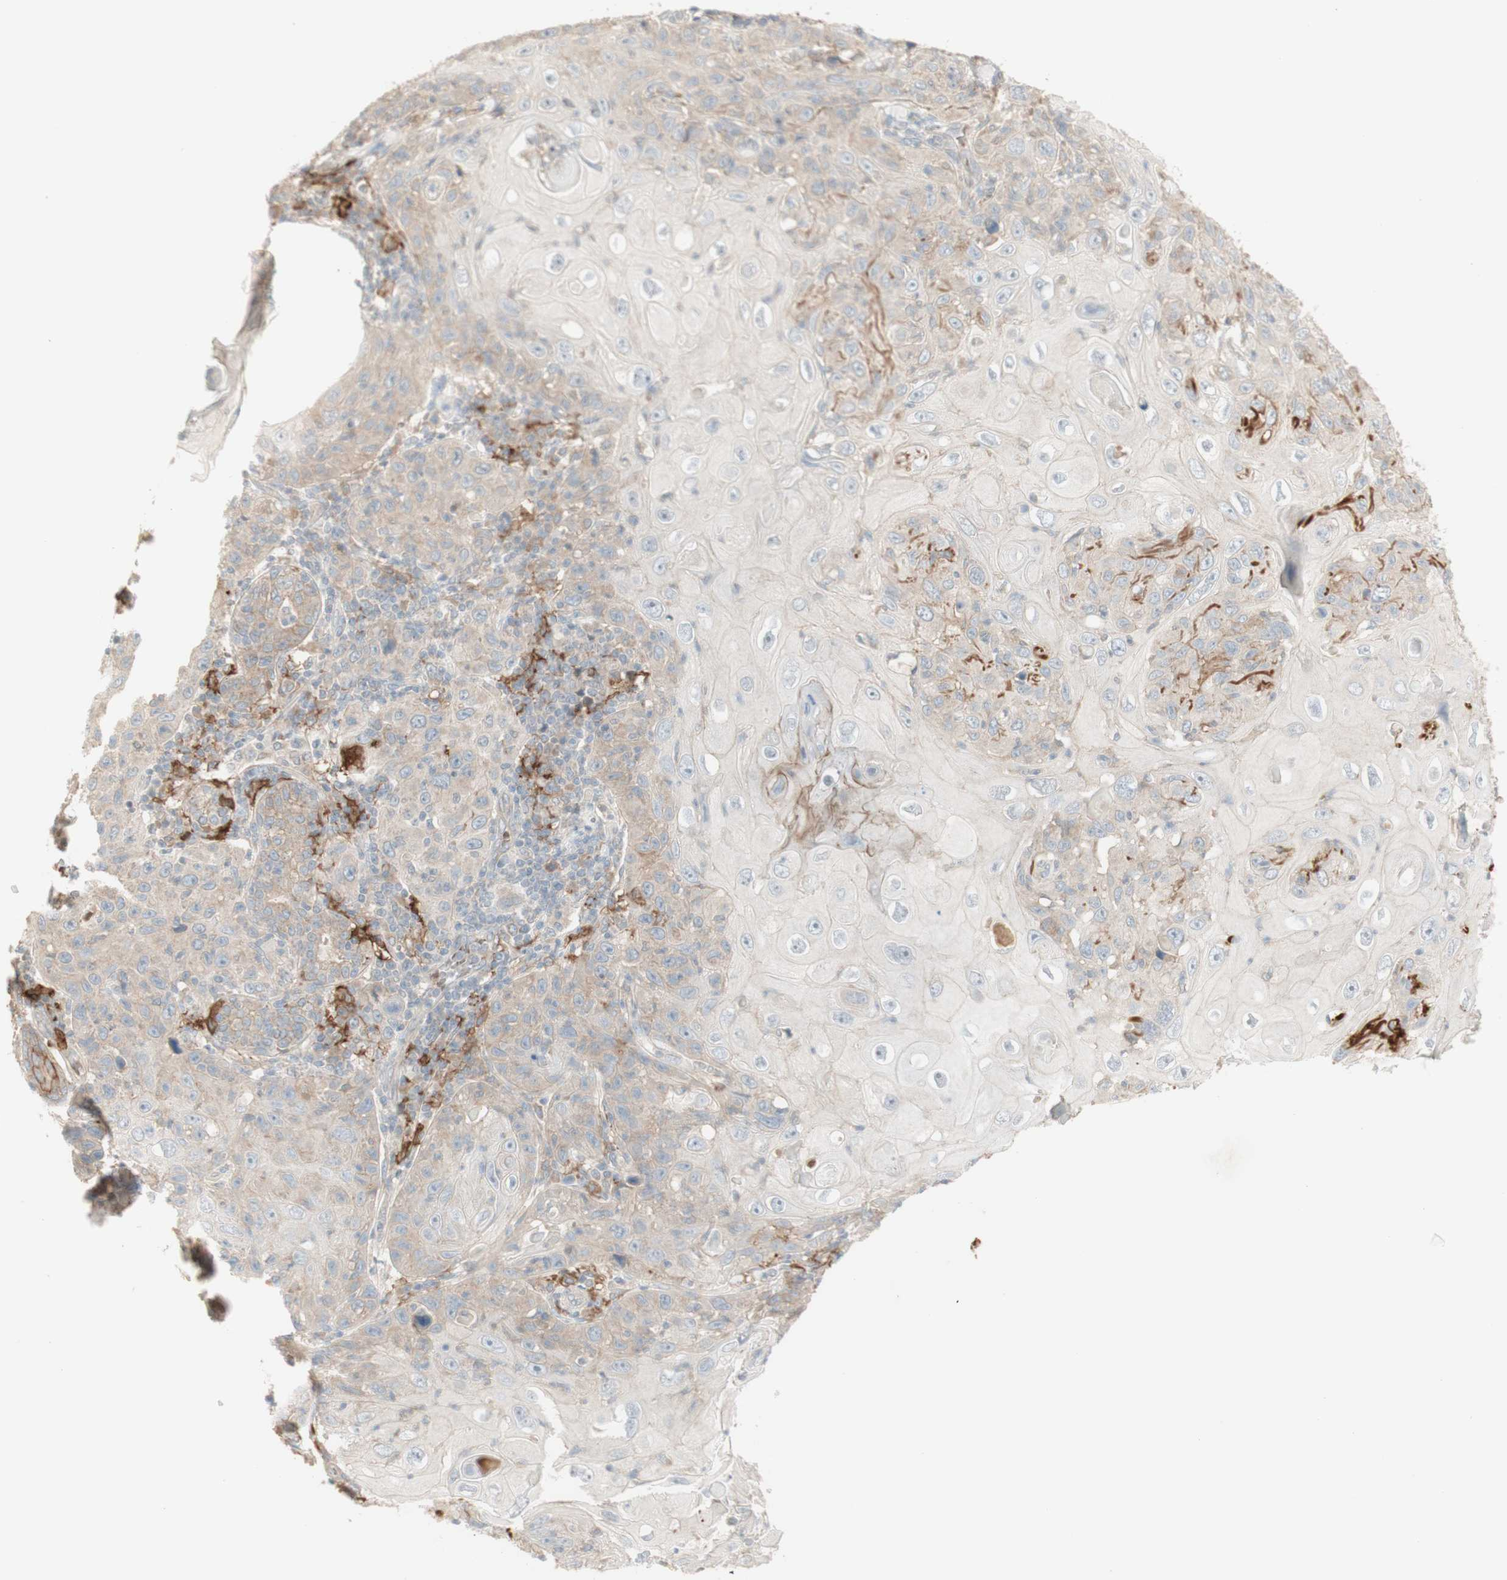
{"staining": {"intensity": "weak", "quantity": "25%-75%", "location": "cytoplasmic/membranous"}, "tissue": "skin cancer", "cell_type": "Tumor cells", "image_type": "cancer", "snomed": [{"axis": "morphology", "description": "Squamous cell carcinoma, NOS"}, {"axis": "topography", "description": "Skin"}], "caption": "Skin cancer (squamous cell carcinoma) stained with a protein marker displays weak staining in tumor cells.", "gene": "PTGER4", "patient": {"sex": "female", "age": 88}}